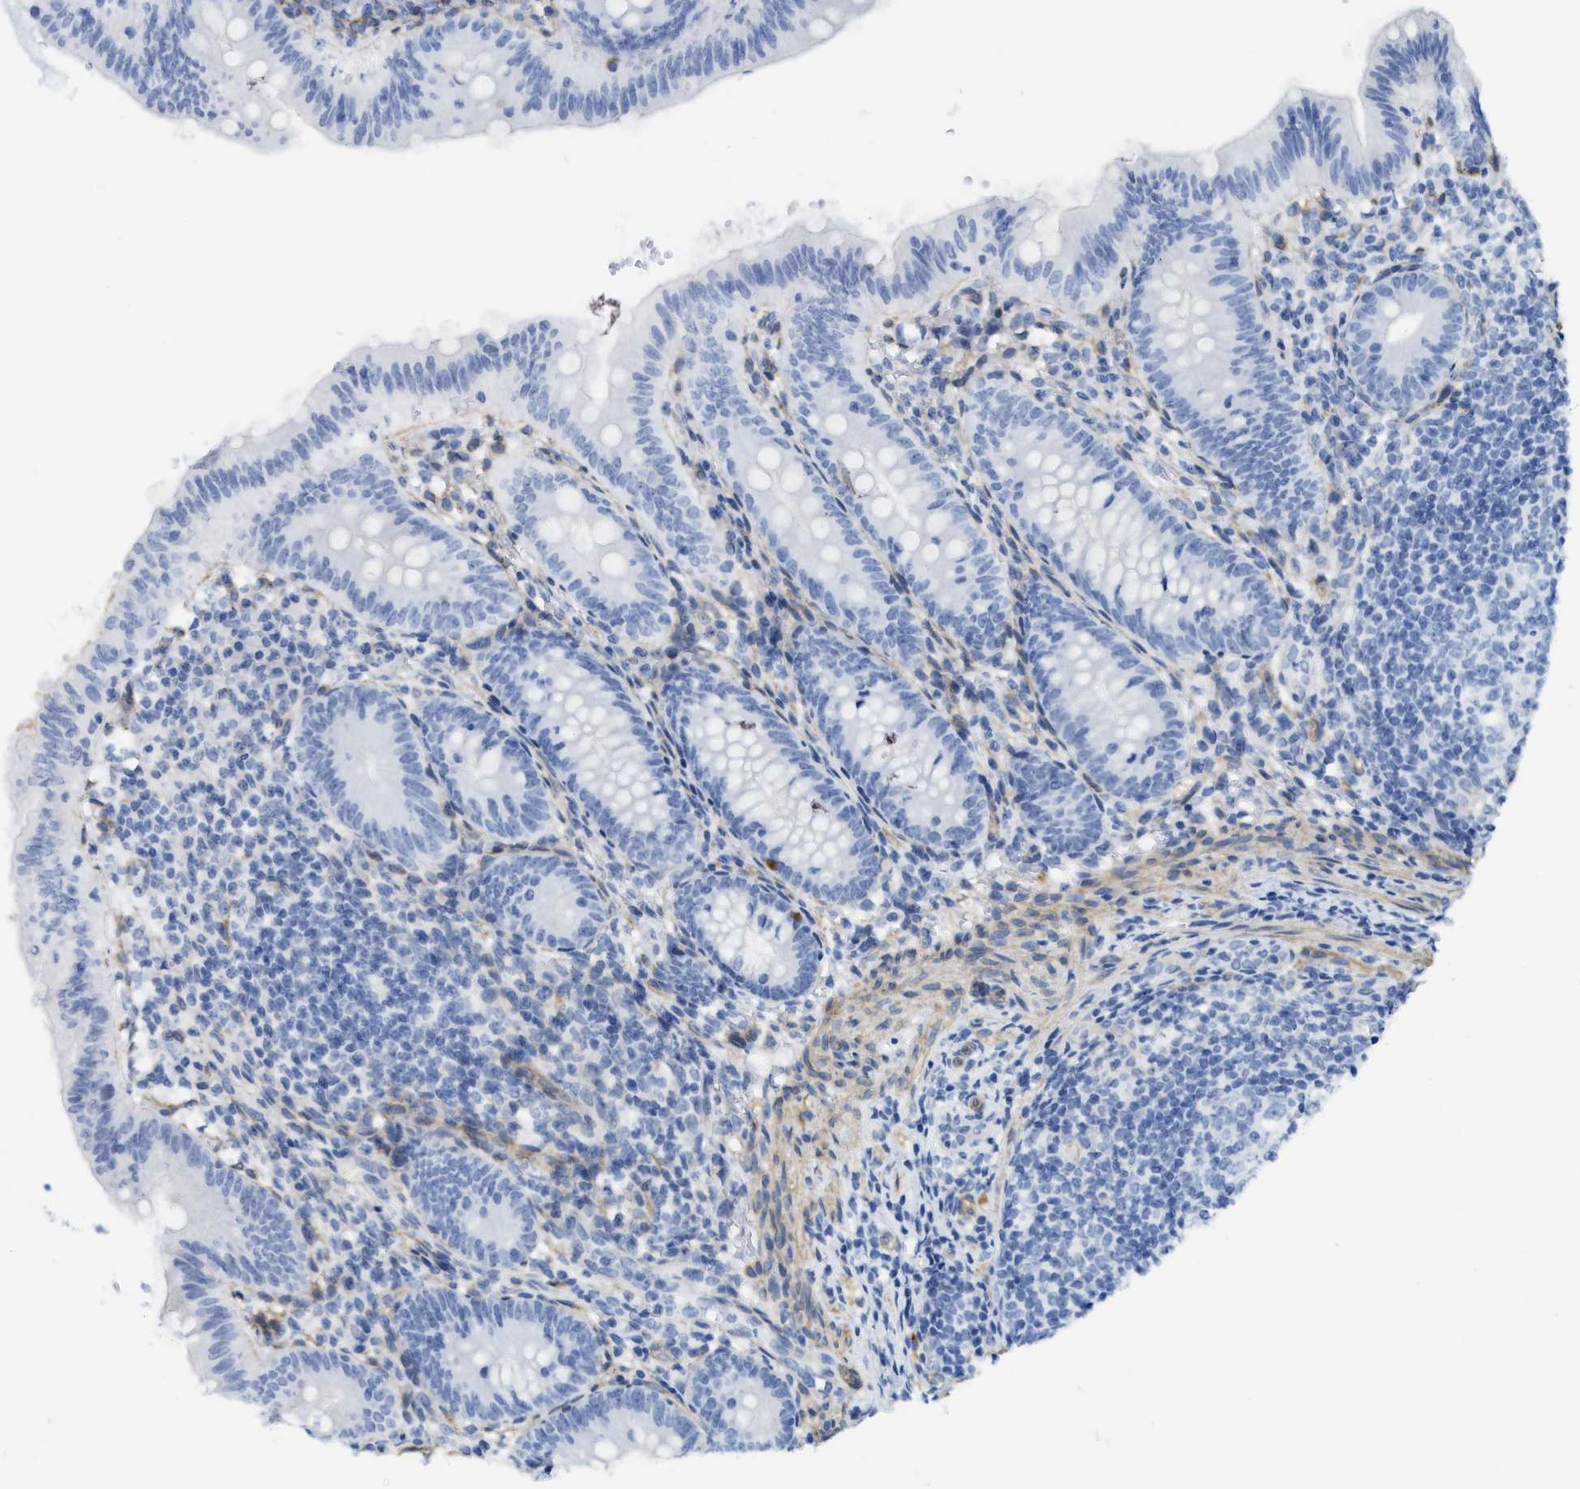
{"staining": {"intensity": "negative", "quantity": "none", "location": "none"}, "tissue": "appendix", "cell_type": "Glandular cells", "image_type": "normal", "snomed": [{"axis": "morphology", "description": "Normal tissue, NOS"}, {"axis": "topography", "description": "Appendix"}], "caption": "This micrograph is of benign appendix stained with immunohistochemistry (IHC) to label a protein in brown with the nuclei are counter-stained blue. There is no staining in glandular cells. The staining was performed using DAB to visualize the protein expression in brown, while the nuclei were stained in blue with hematoxylin (Magnification: 20x).", "gene": "TUB", "patient": {"sex": "male", "age": 1}}